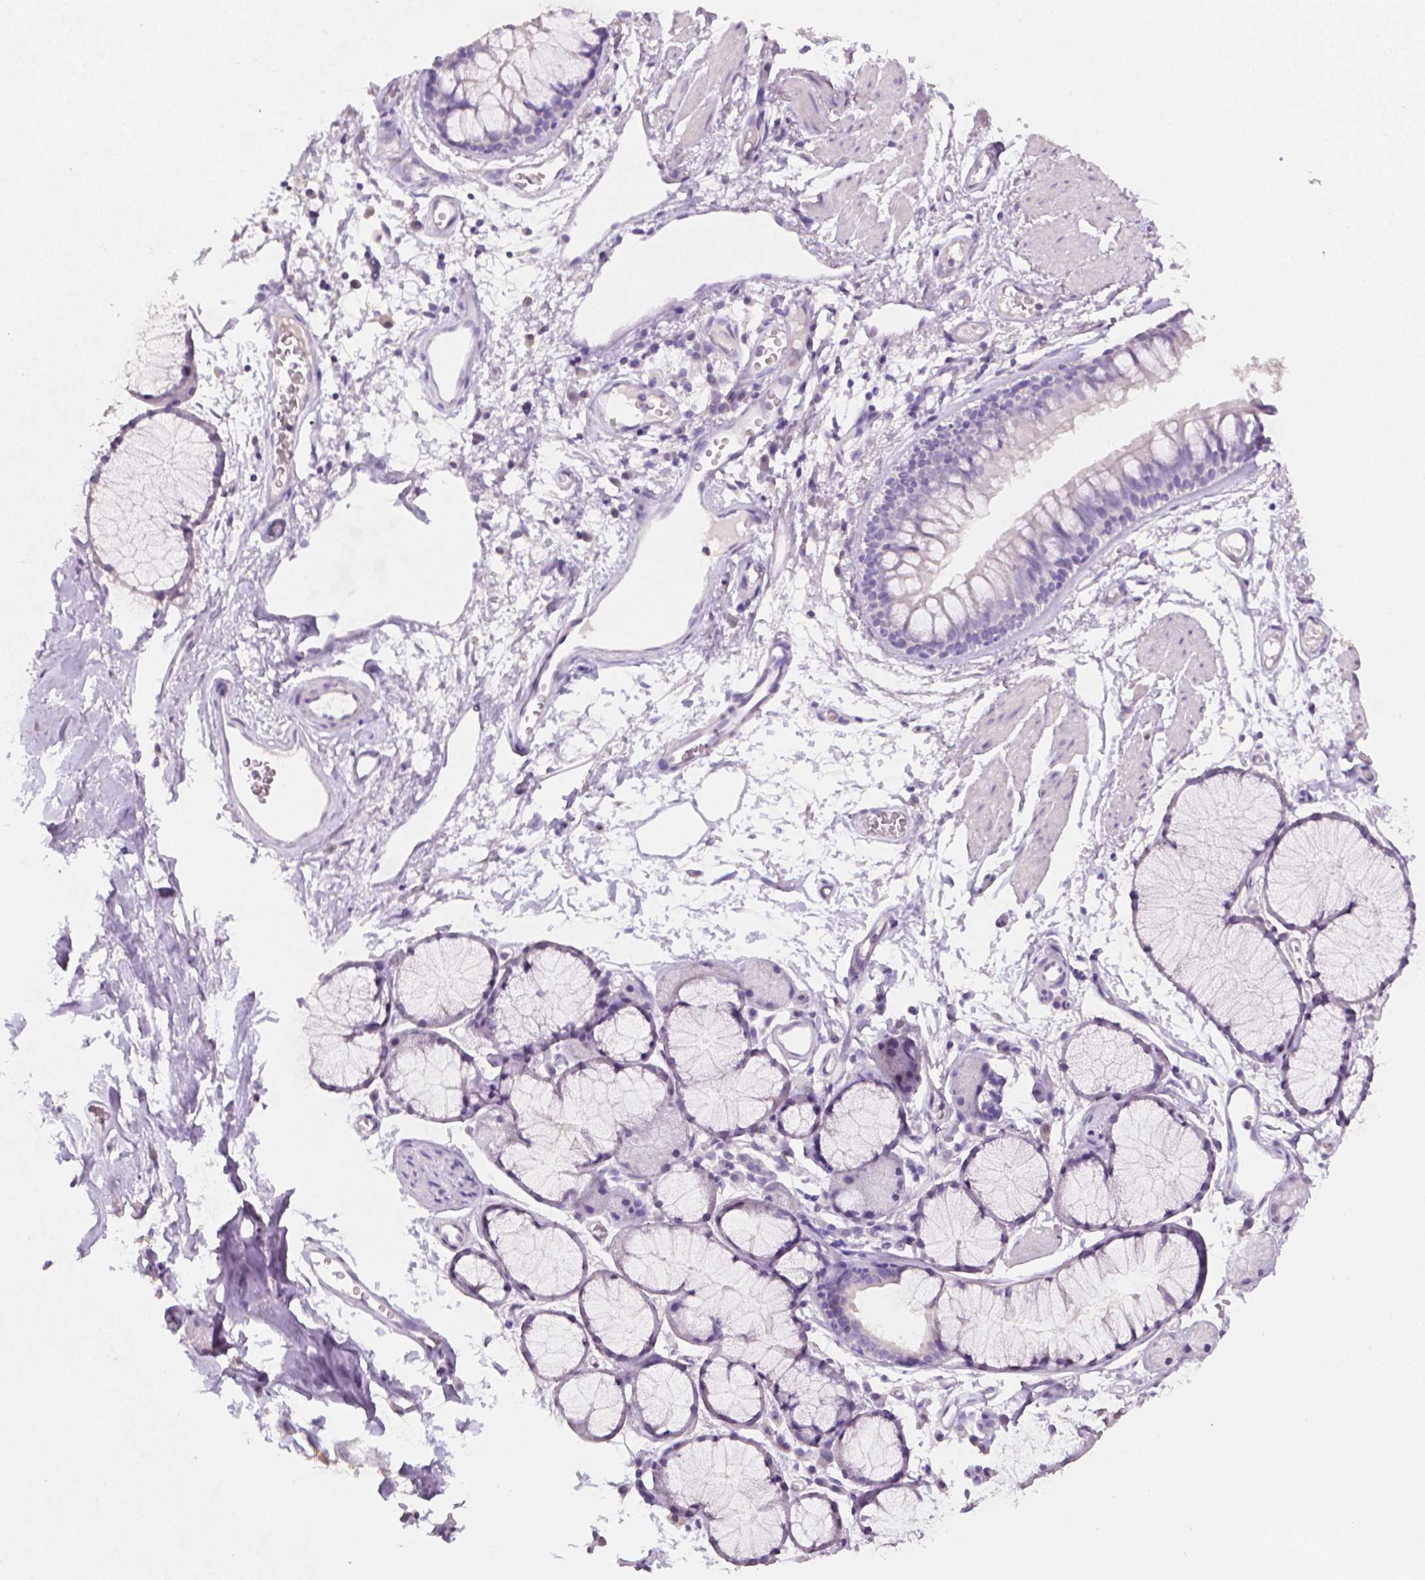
{"staining": {"intensity": "negative", "quantity": "none", "location": "none"}, "tissue": "adipose tissue", "cell_type": "Adipocytes", "image_type": "normal", "snomed": [{"axis": "morphology", "description": "Normal tissue, NOS"}, {"axis": "topography", "description": "Cartilage tissue"}, {"axis": "topography", "description": "Bronchus"}], "caption": "IHC of normal adipose tissue demonstrates no staining in adipocytes.", "gene": "TNNI2", "patient": {"sex": "female", "age": 79}}